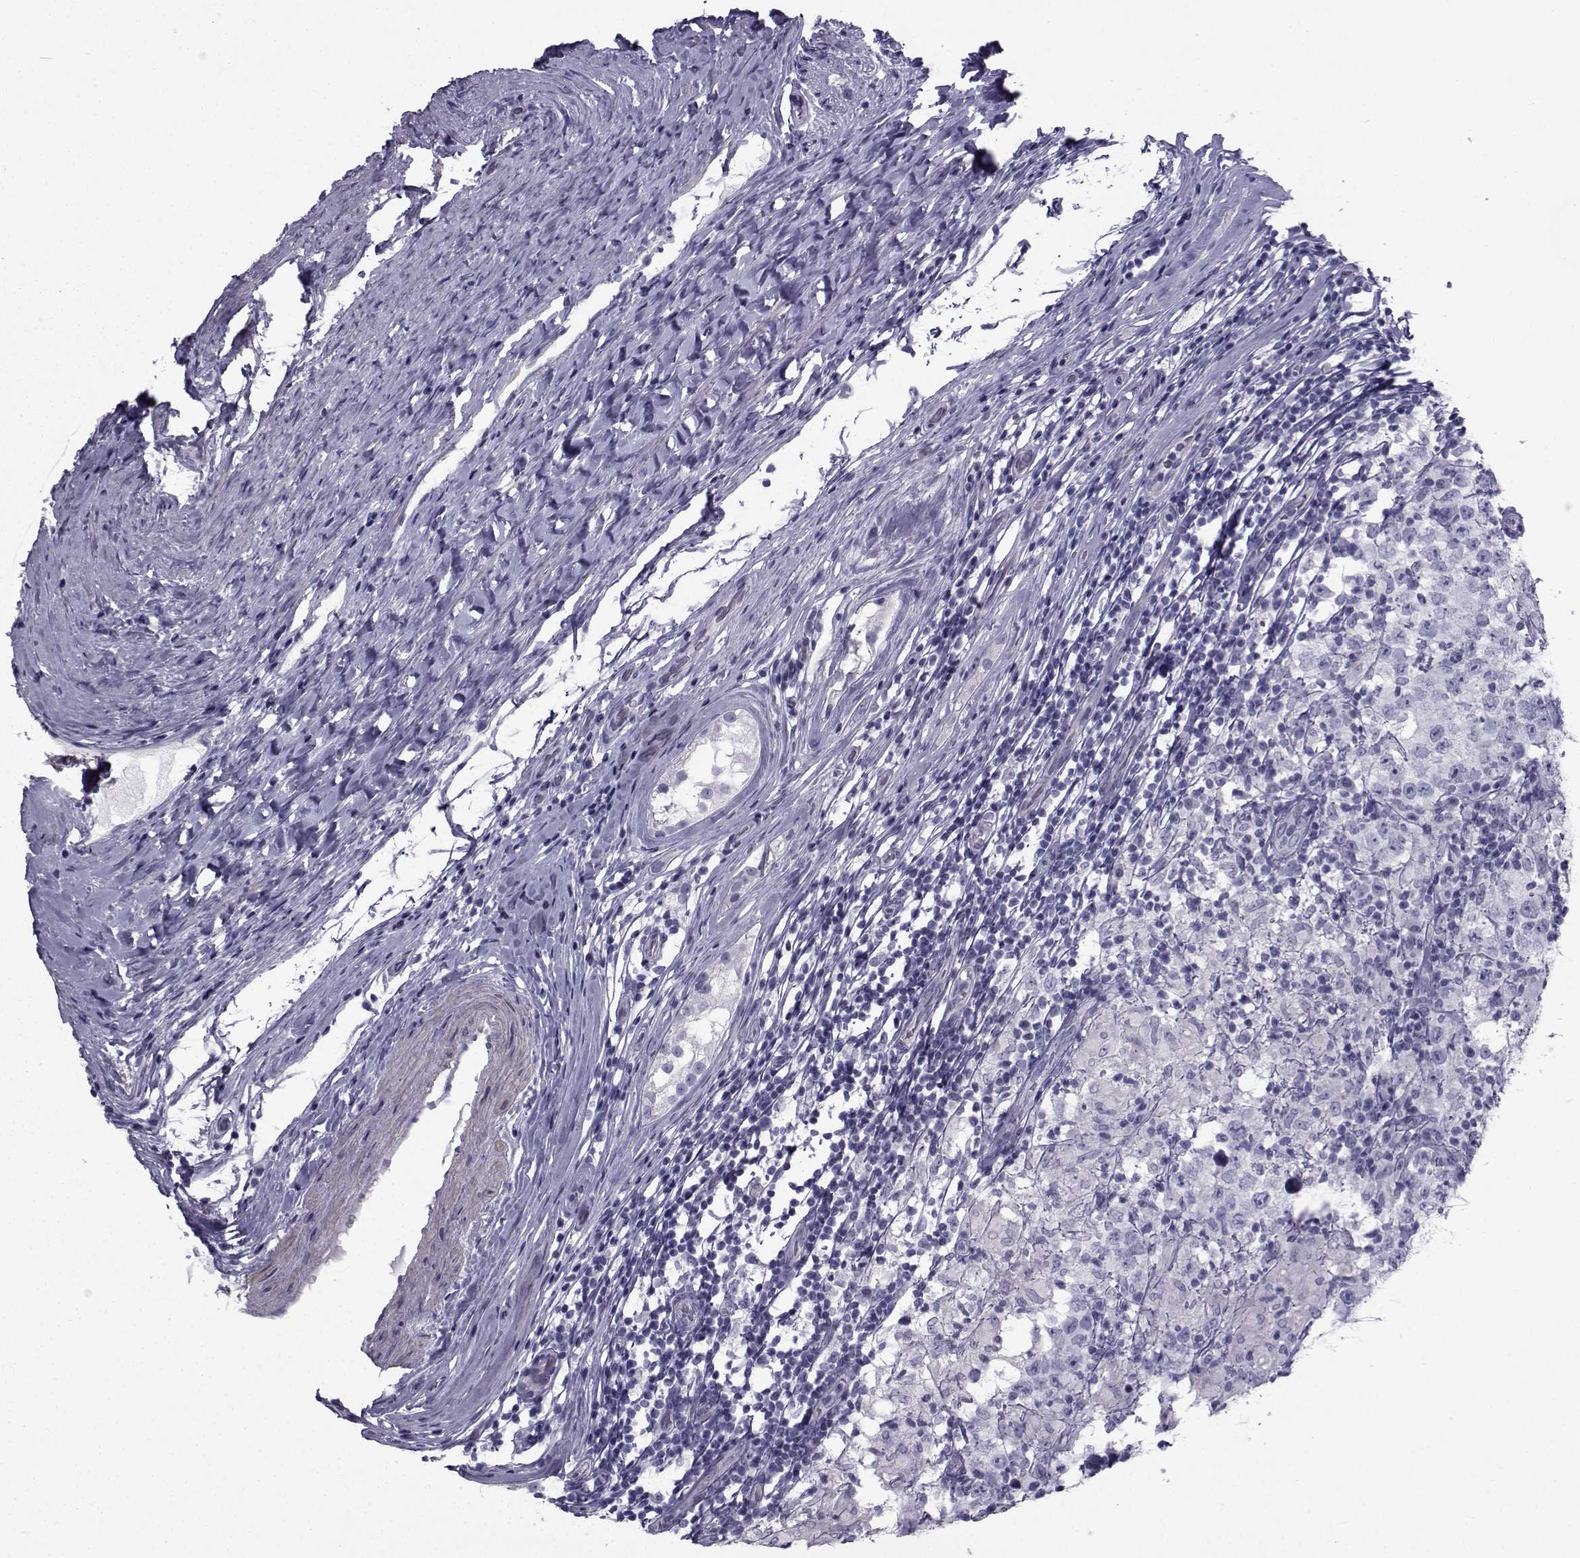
{"staining": {"intensity": "negative", "quantity": "none", "location": "none"}, "tissue": "testis cancer", "cell_type": "Tumor cells", "image_type": "cancer", "snomed": [{"axis": "morphology", "description": "Seminoma, NOS"}, {"axis": "morphology", "description": "Carcinoma, Embryonal, NOS"}, {"axis": "topography", "description": "Testis"}], "caption": "A histopathology image of human seminoma (testis) is negative for staining in tumor cells. (DAB (3,3'-diaminobenzidine) immunohistochemistry (IHC) visualized using brightfield microscopy, high magnification).", "gene": "SPANXD", "patient": {"sex": "male", "age": 41}}